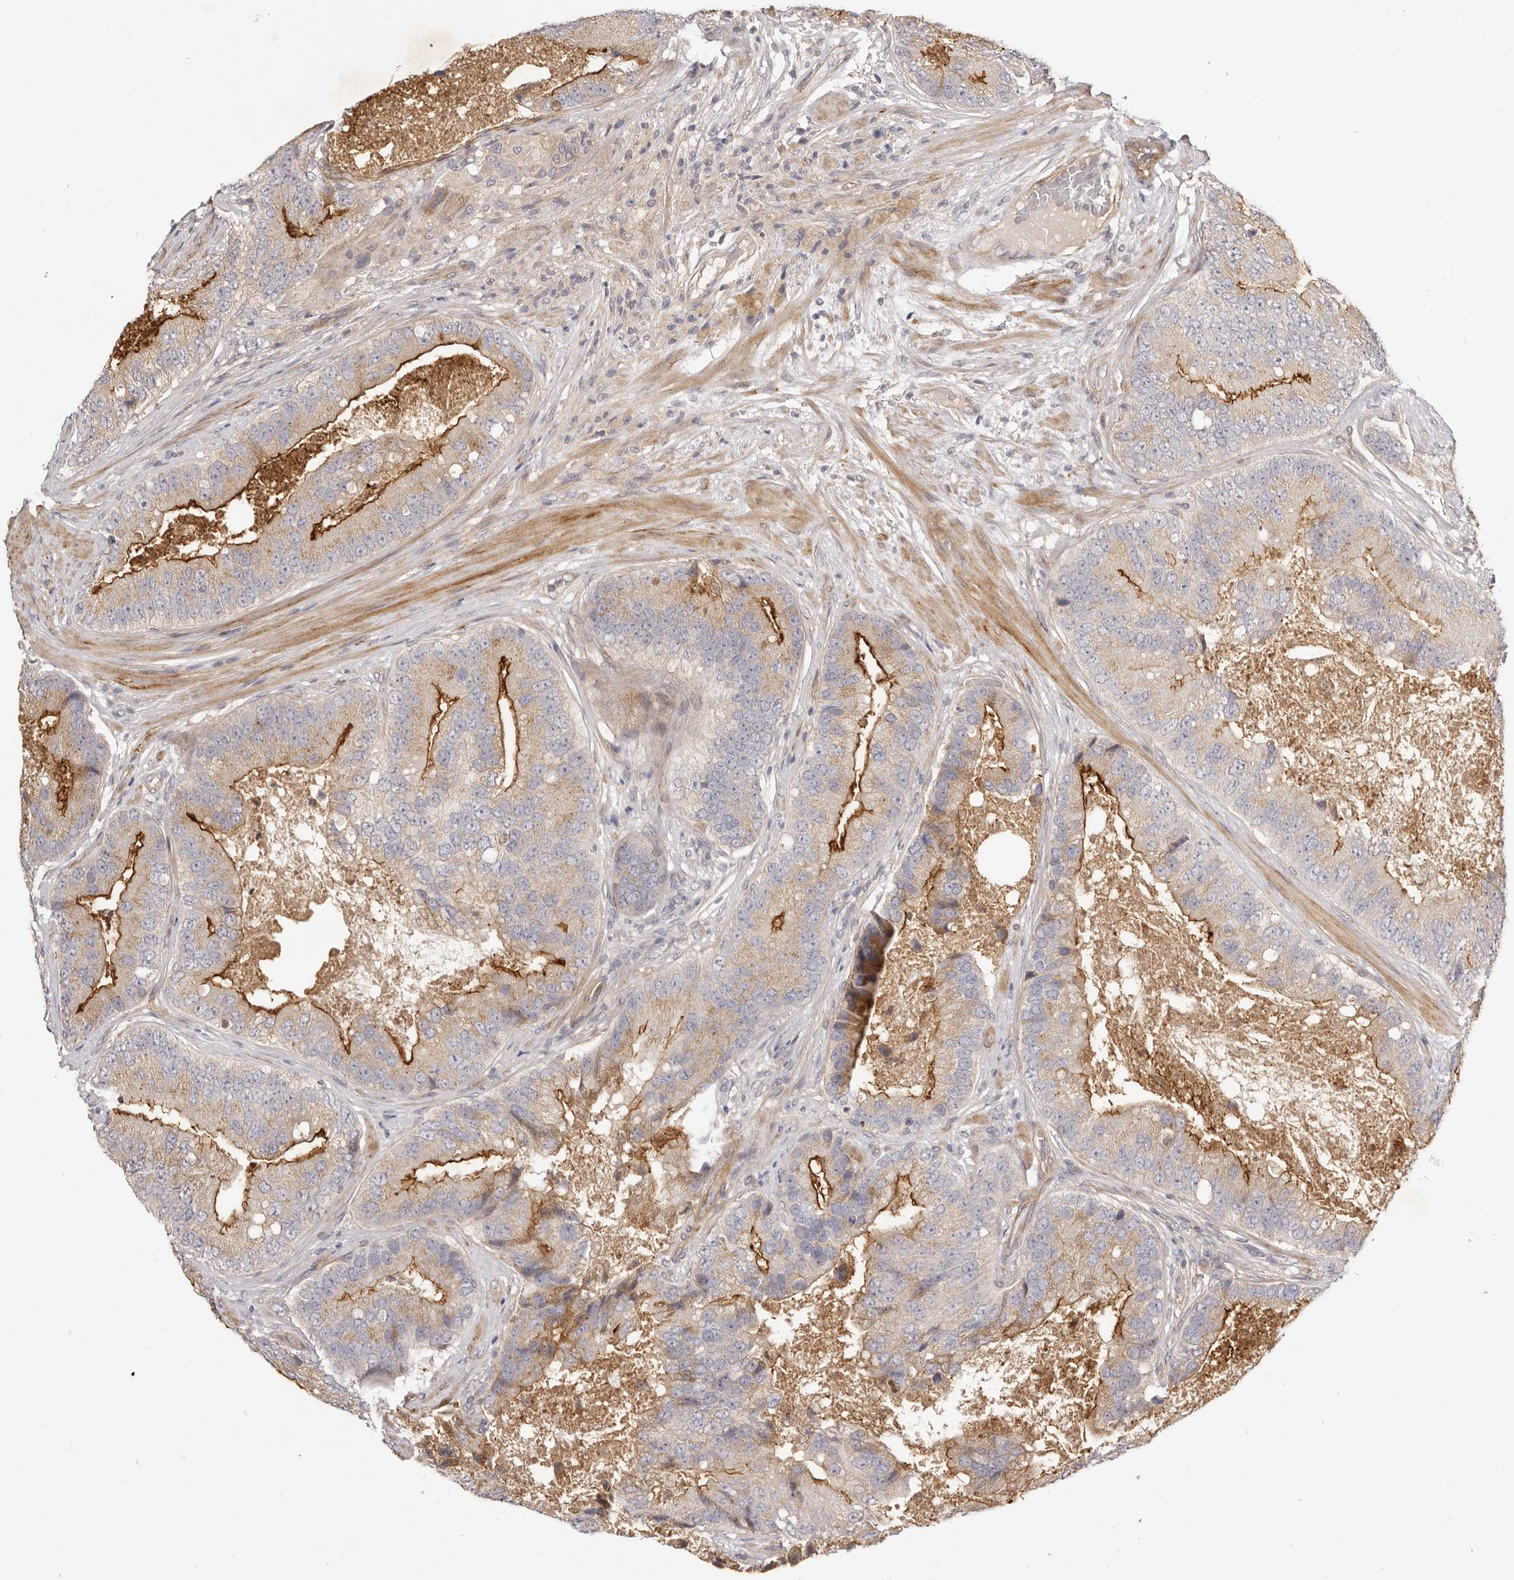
{"staining": {"intensity": "moderate", "quantity": "<25%", "location": "cytoplasmic/membranous"}, "tissue": "prostate cancer", "cell_type": "Tumor cells", "image_type": "cancer", "snomed": [{"axis": "morphology", "description": "Adenocarcinoma, High grade"}, {"axis": "topography", "description": "Prostate"}], "caption": "Protein analysis of prostate cancer tissue shows moderate cytoplasmic/membranous positivity in approximately <25% of tumor cells.", "gene": "ADAMTS9", "patient": {"sex": "male", "age": 70}}